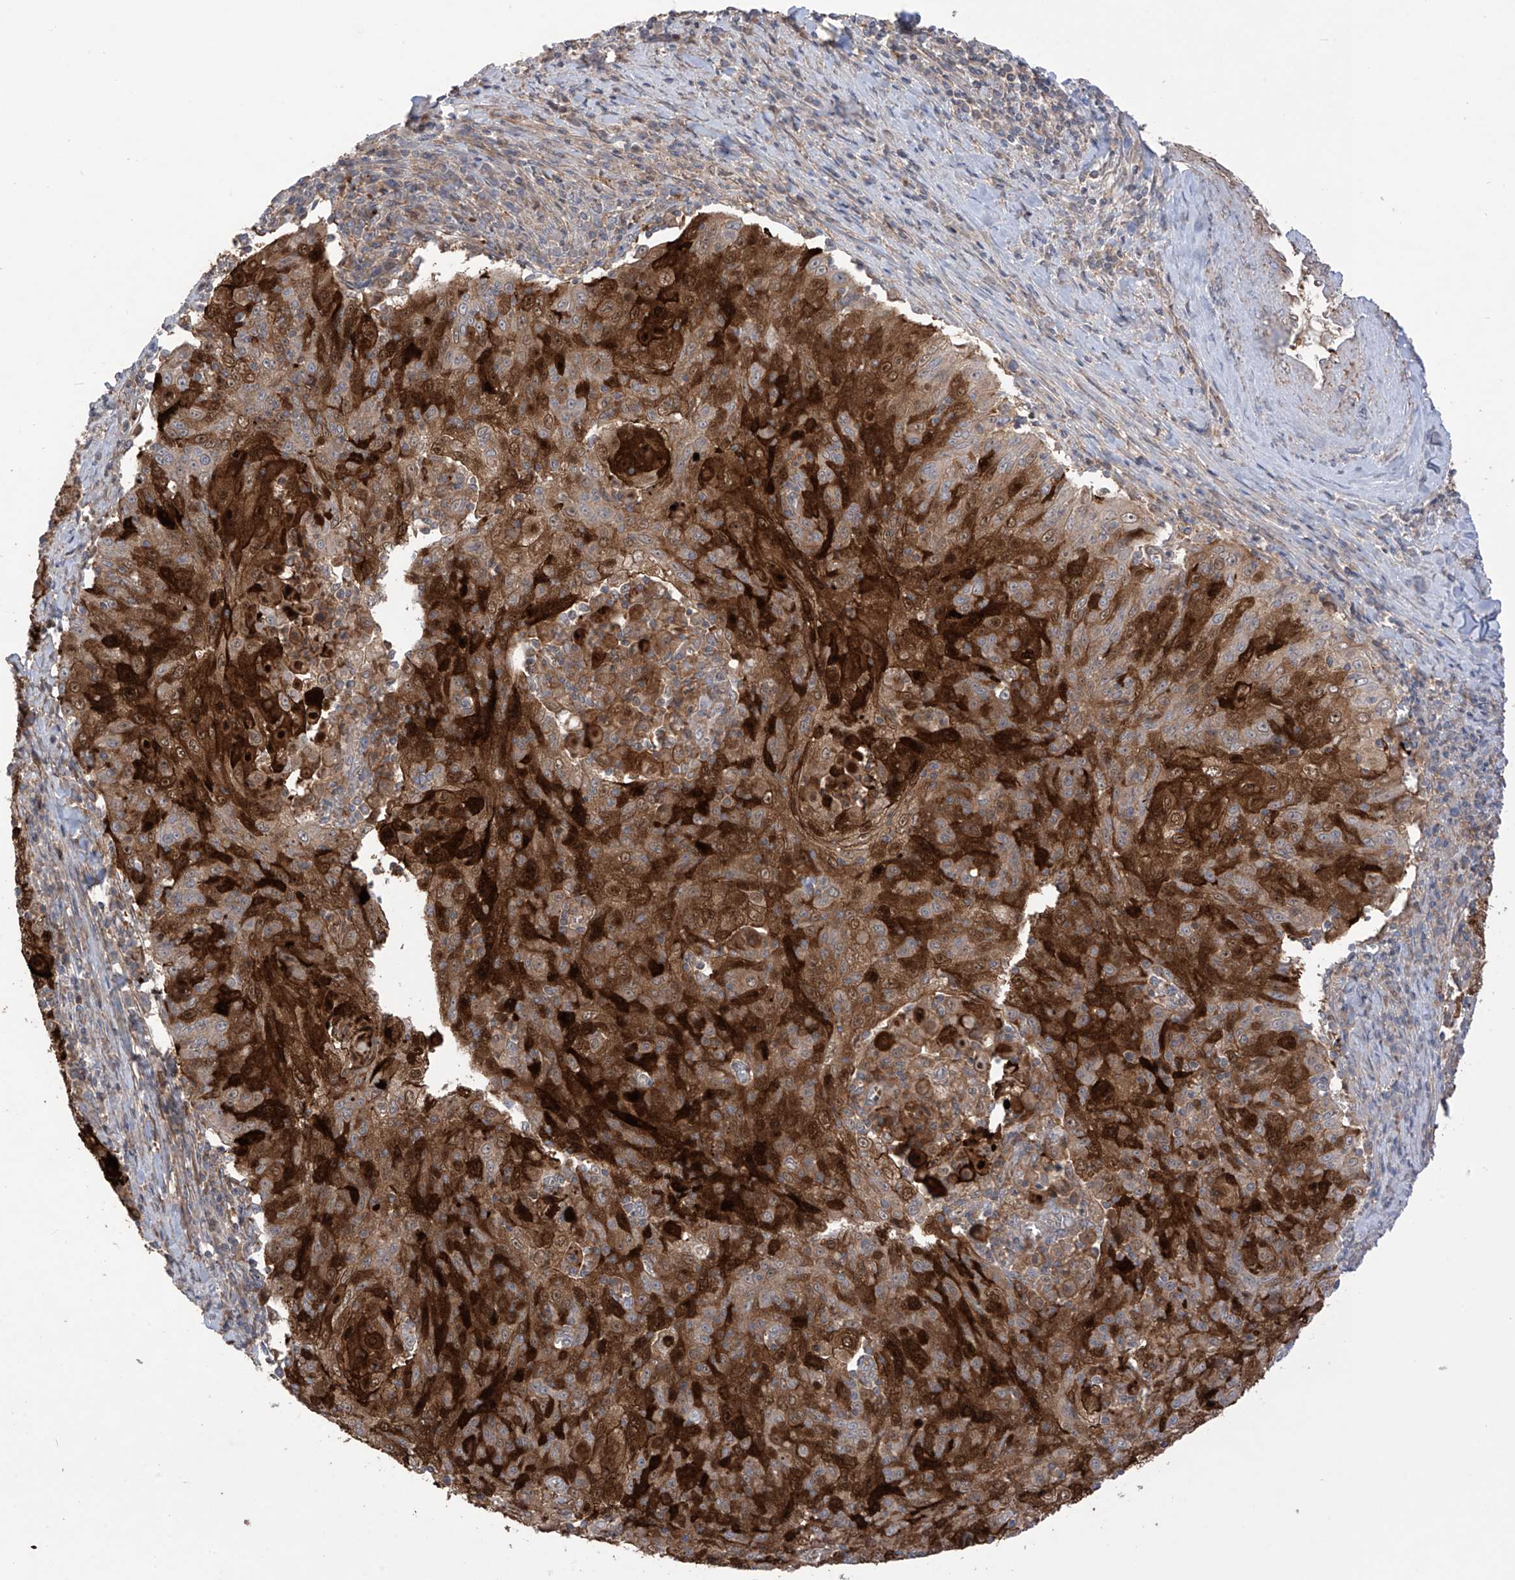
{"staining": {"intensity": "strong", "quantity": ">75%", "location": "cytoplasmic/membranous"}, "tissue": "cervical cancer", "cell_type": "Tumor cells", "image_type": "cancer", "snomed": [{"axis": "morphology", "description": "Squamous cell carcinoma, NOS"}, {"axis": "topography", "description": "Cervix"}], "caption": "Immunohistochemical staining of cervical squamous cell carcinoma reveals strong cytoplasmic/membranous protein staining in approximately >75% of tumor cells.", "gene": "TRMU", "patient": {"sex": "female", "age": 48}}